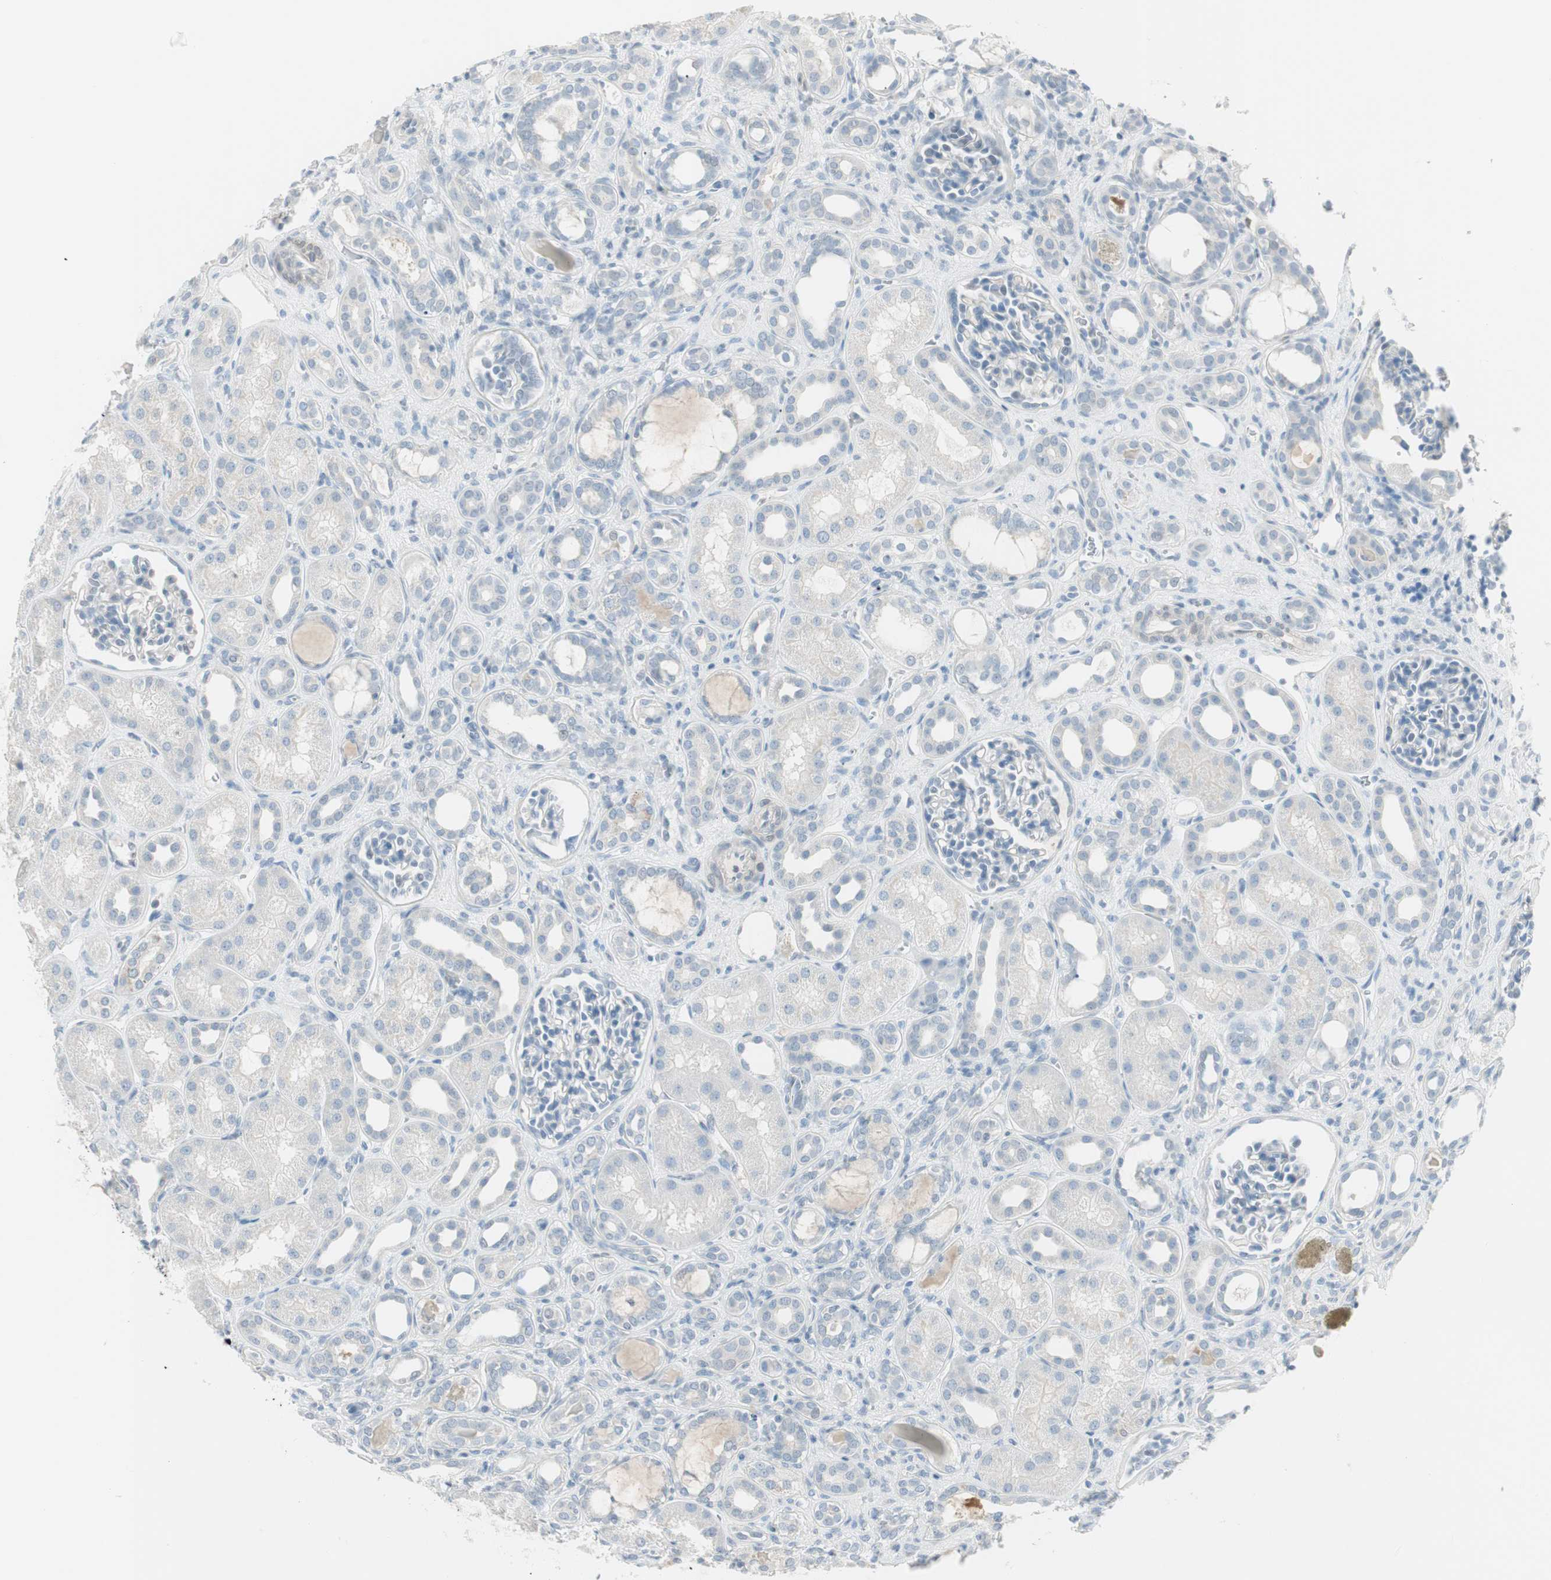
{"staining": {"intensity": "negative", "quantity": "none", "location": "none"}, "tissue": "kidney", "cell_type": "Cells in glomeruli", "image_type": "normal", "snomed": [{"axis": "morphology", "description": "Normal tissue, NOS"}, {"axis": "topography", "description": "Kidney"}], "caption": "An immunohistochemistry (IHC) micrograph of benign kidney is shown. There is no staining in cells in glomeruli of kidney.", "gene": "ITLN2", "patient": {"sex": "male", "age": 7}}